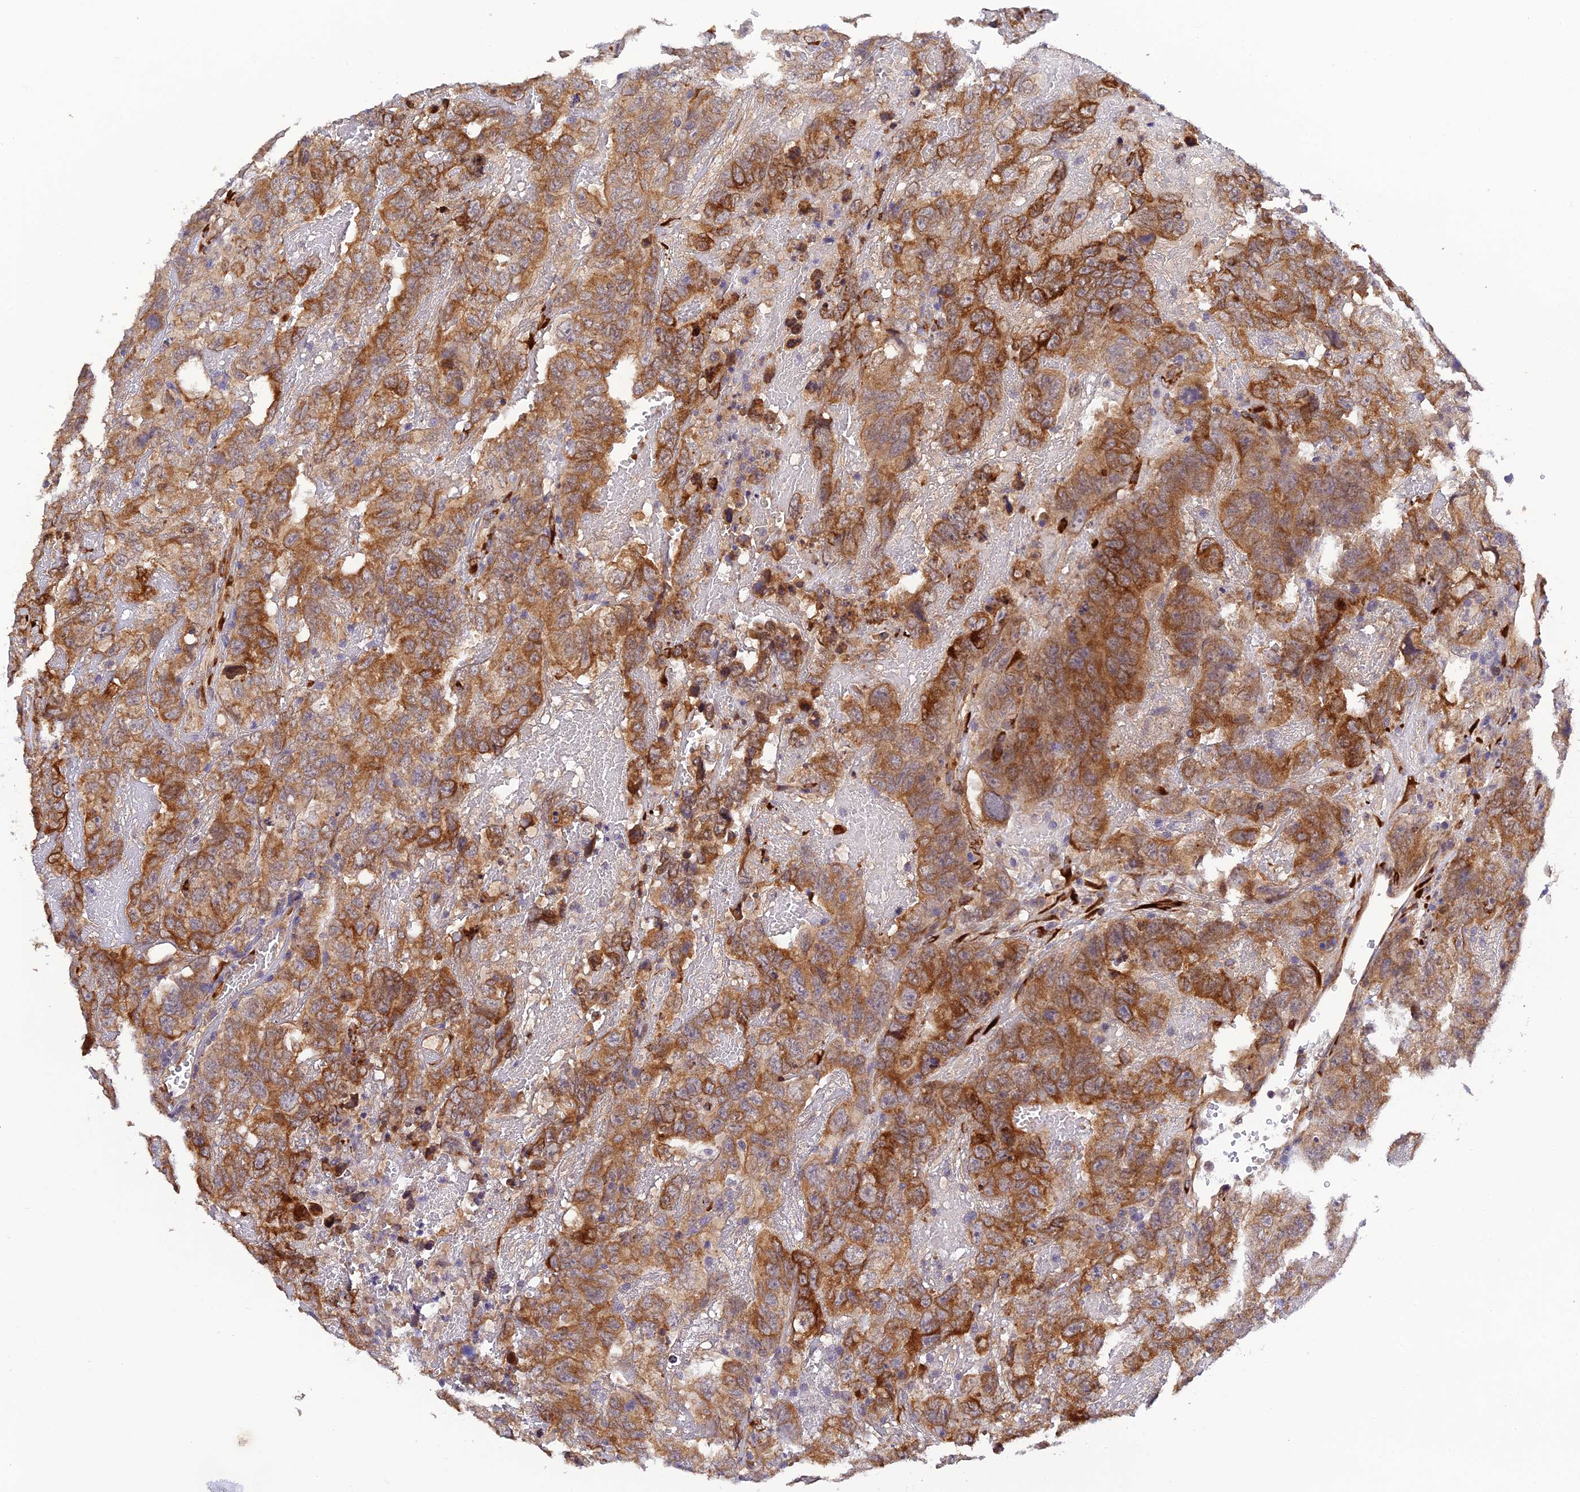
{"staining": {"intensity": "strong", "quantity": ">75%", "location": "cytoplasmic/membranous"}, "tissue": "testis cancer", "cell_type": "Tumor cells", "image_type": "cancer", "snomed": [{"axis": "morphology", "description": "Carcinoma, Embryonal, NOS"}, {"axis": "topography", "description": "Testis"}], "caption": "Tumor cells reveal strong cytoplasmic/membranous positivity in about >75% of cells in testis cancer.", "gene": "P3H3", "patient": {"sex": "male", "age": 45}}